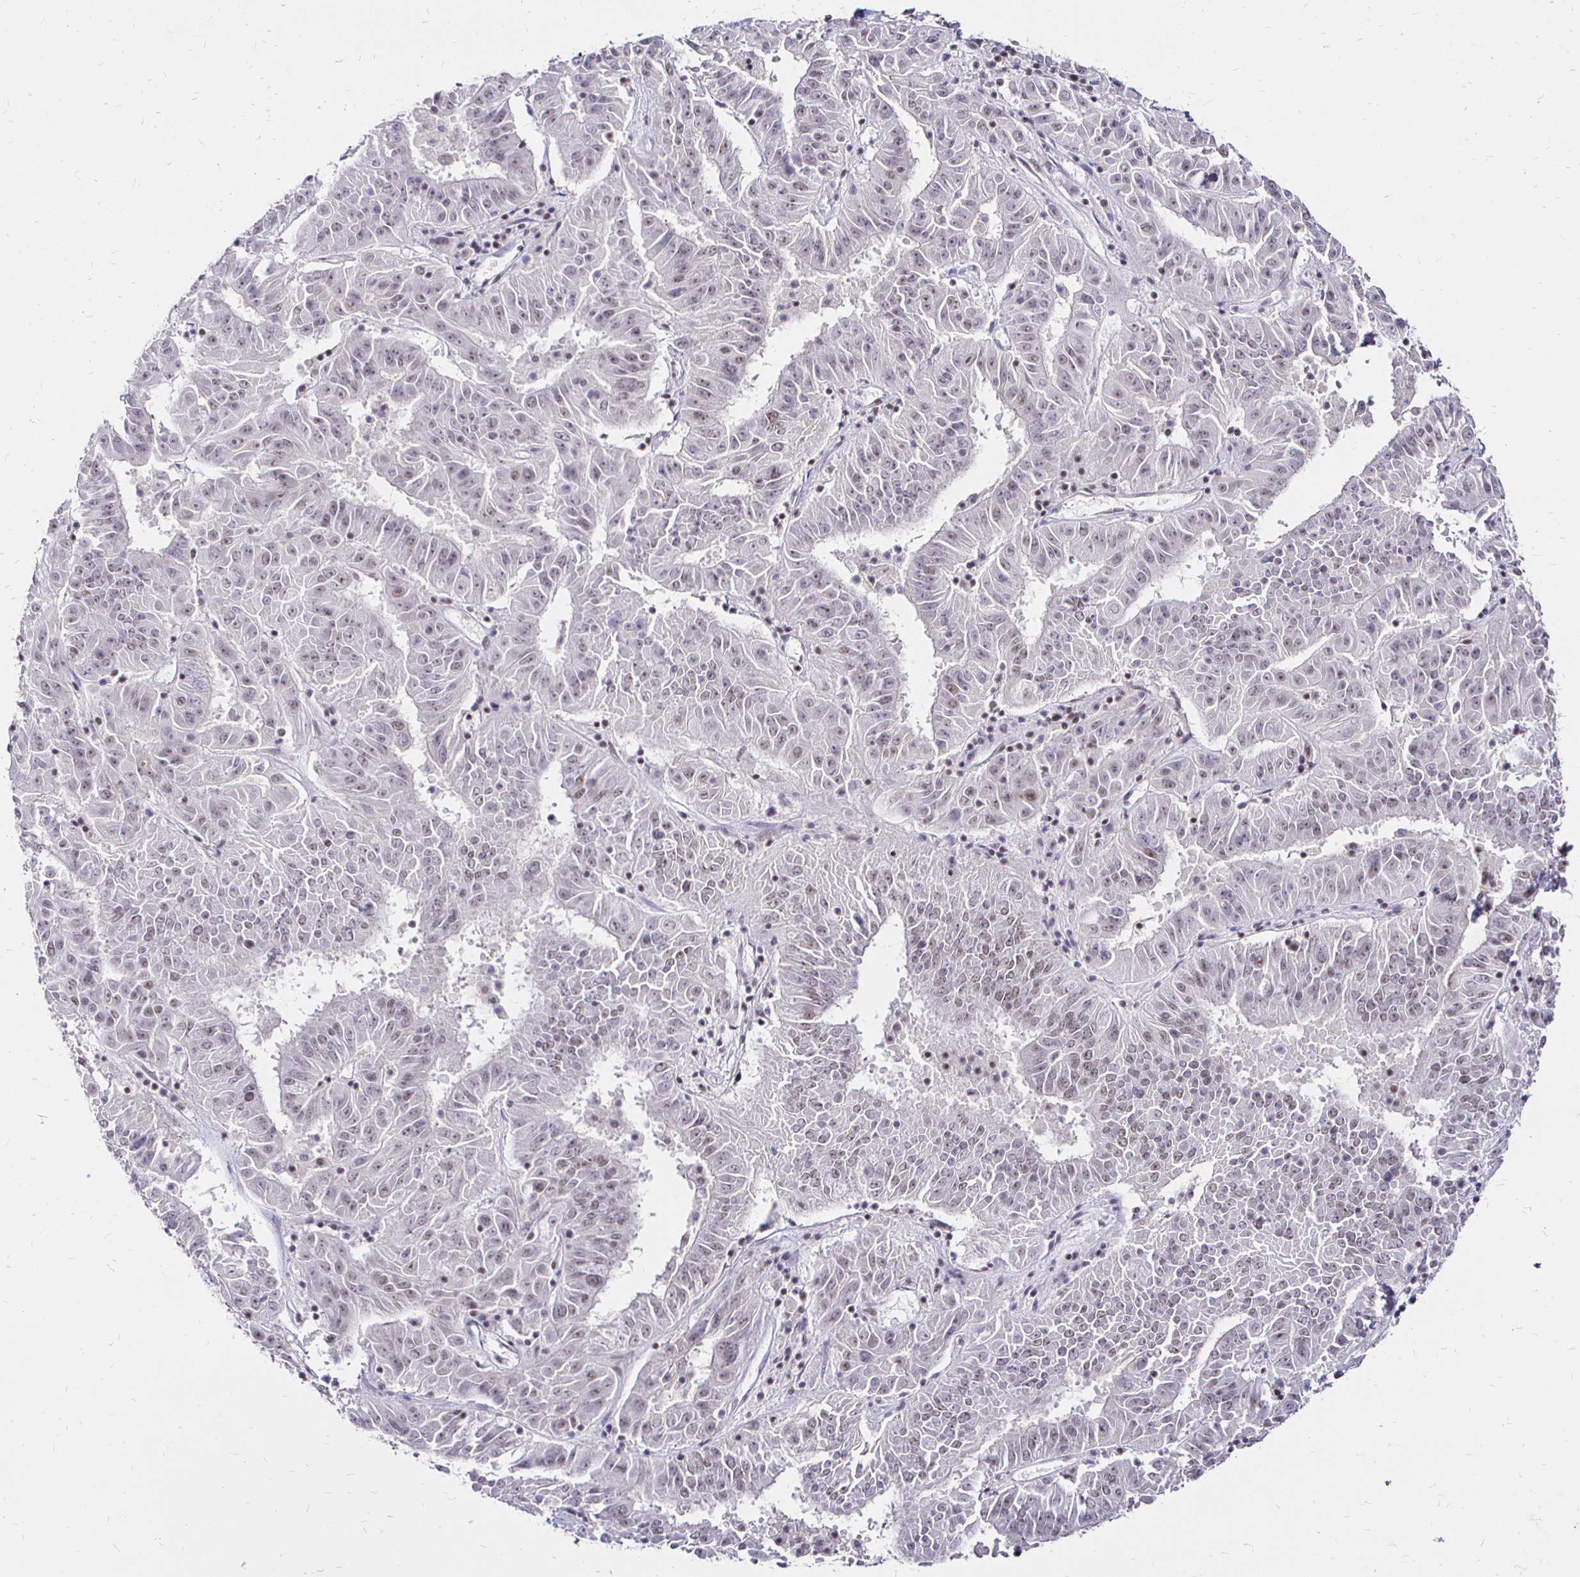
{"staining": {"intensity": "weak", "quantity": "<25%", "location": "nuclear"}, "tissue": "pancreatic cancer", "cell_type": "Tumor cells", "image_type": "cancer", "snomed": [{"axis": "morphology", "description": "Adenocarcinoma, NOS"}, {"axis": "topography", "description": "Pancreas"}], "caption": "High power microscopy histopathology image of an immunohistochemistry histopathology image of adenocarcinoma (pancreatic), revealing no significant positivity in tumor cells.", "gene": "SIN3A", "patient": {"sex": "male", "age": 63}}